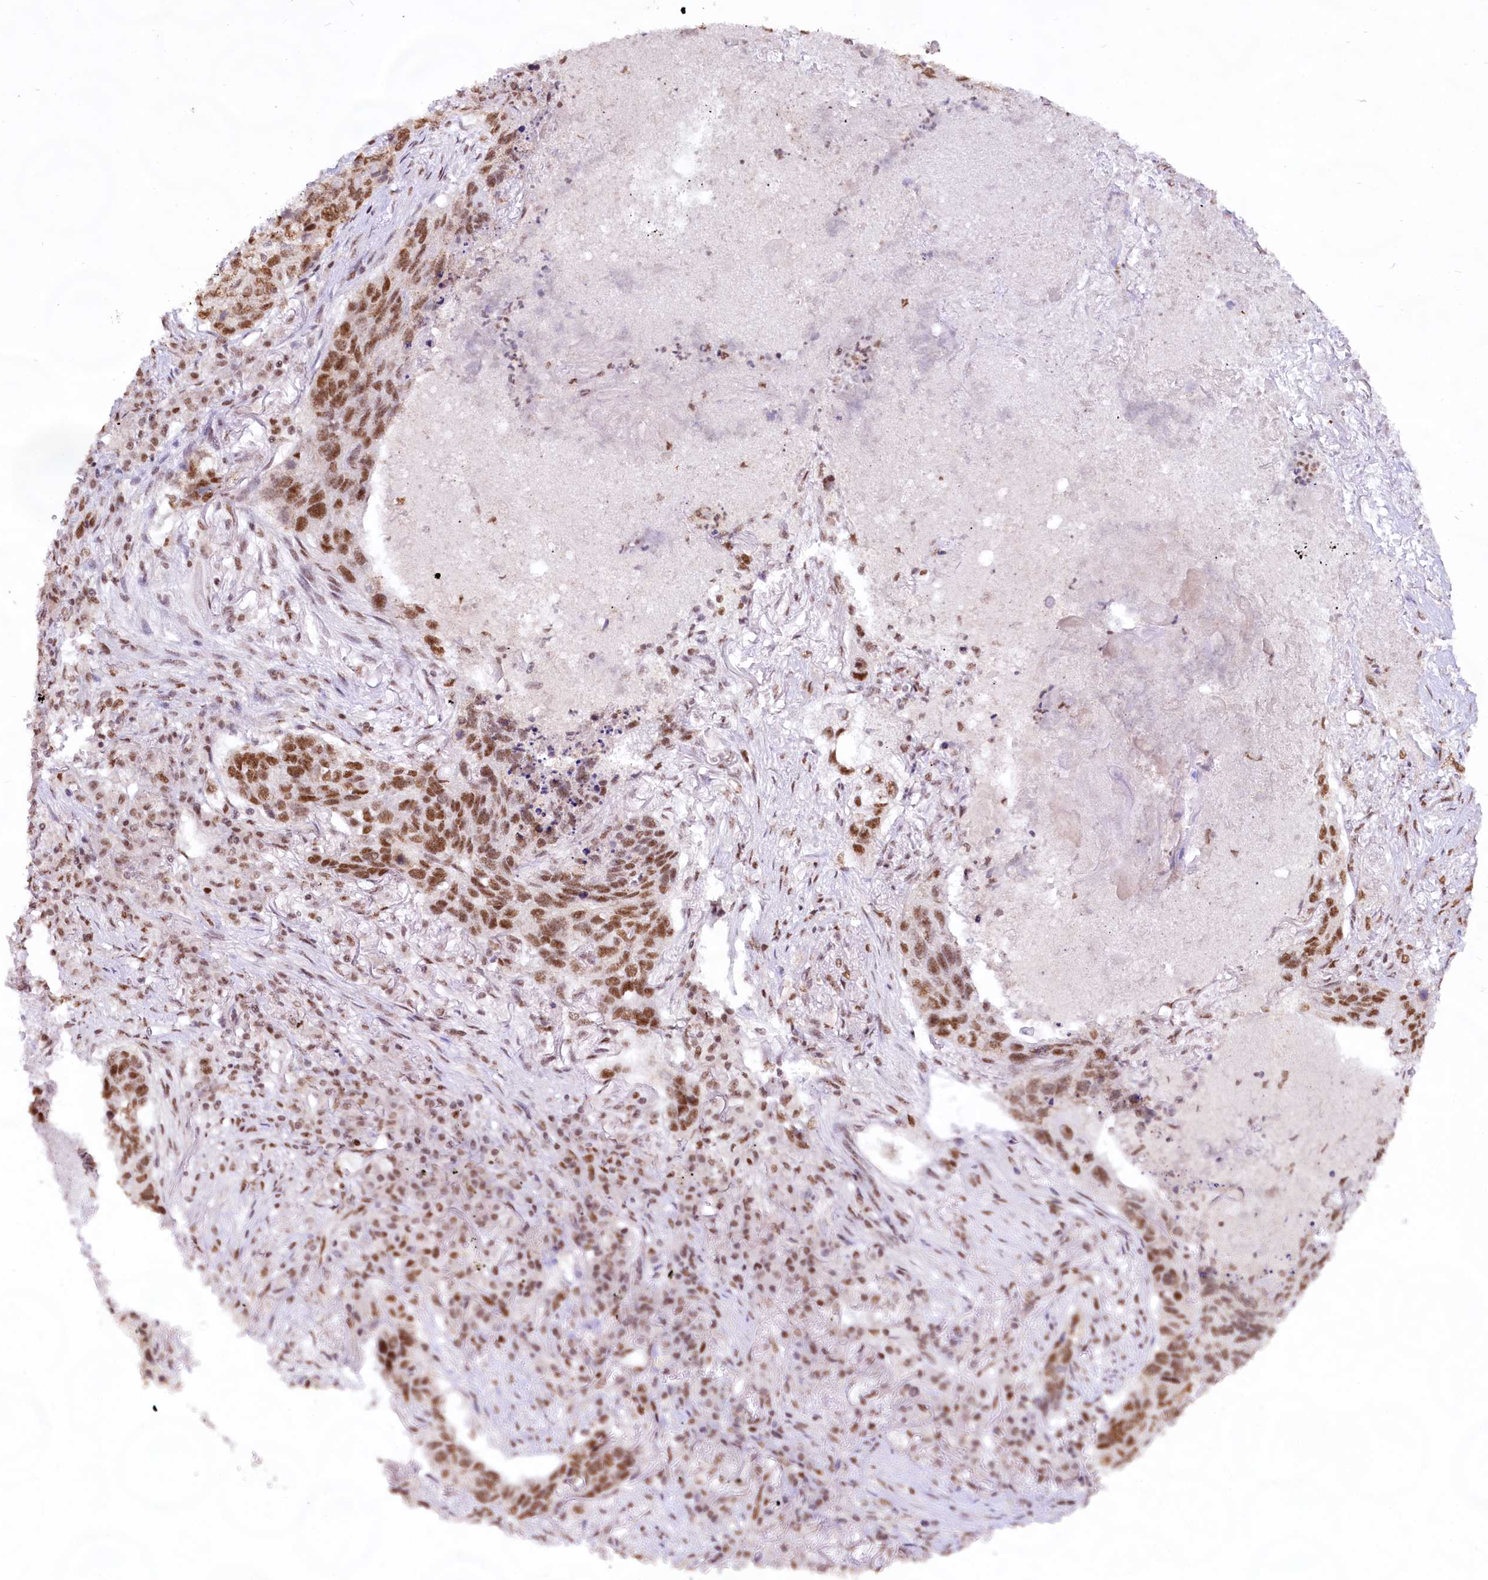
{"staining": {"intensity": "moderate", "quantity": ">75%", "location": "nuclear"}, "tissue": "lung cancer", "cell_type": "Tumor cells", "image_type": "cancer", "snomed": [{"axis": "morphology", "description": "Squamous cell carcinoma, NOS"}, {"axis": "topography", "description": "Lung"}], "caption": "Moderate nuclear protein expression is identified in approximately >75% of tumor cells in squamous cell carcinoma (lung).", "gene": "HIRA", "patient": {"sex": "female", "age": 63}}